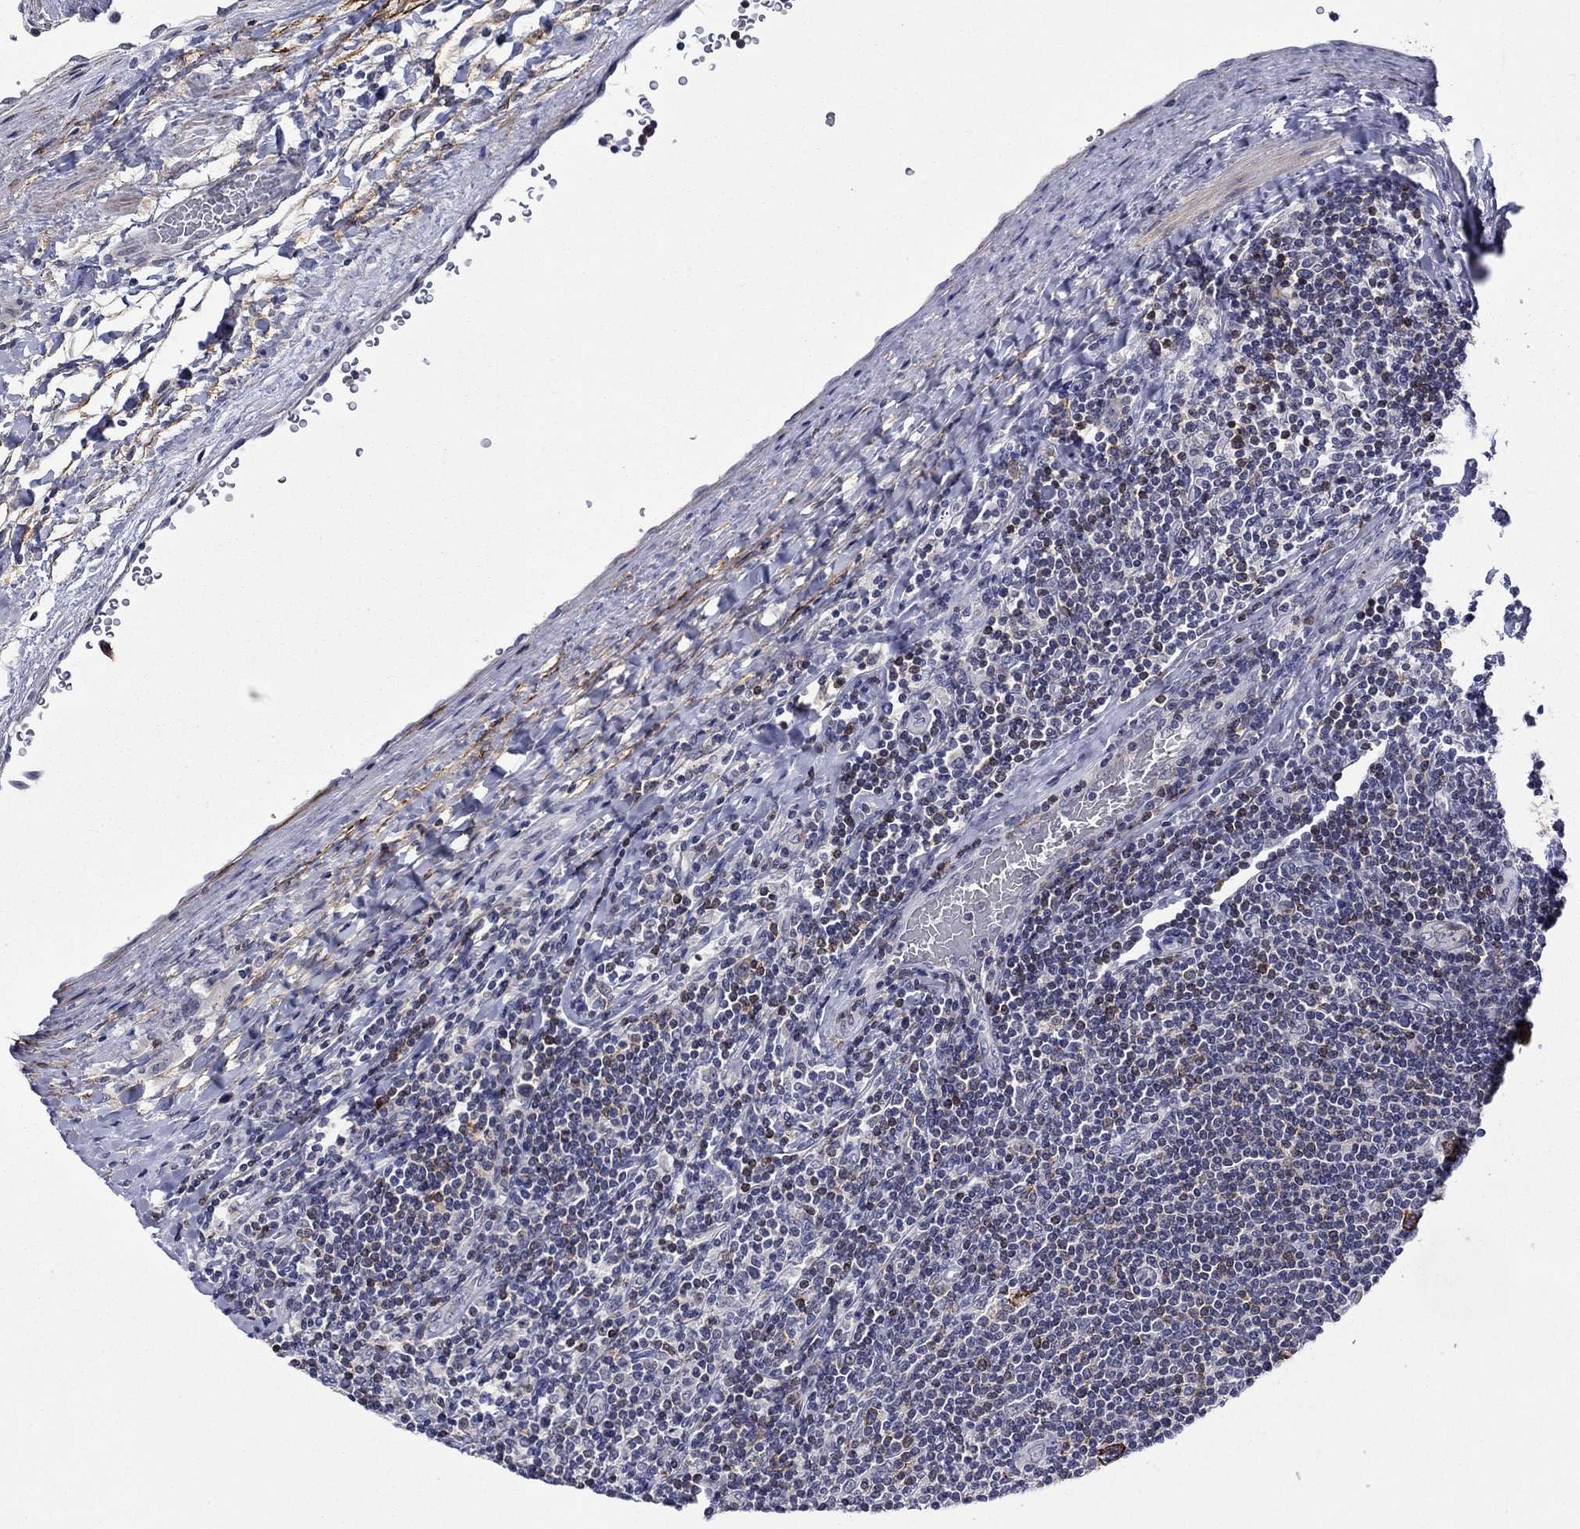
{"staining": {"intensity": "strong", "quantity": ">75%", "location": "cytoplasmic/membranous"}, "tissue": "lymphoma", "cell_type": "Tumor cells", "image_type": "cancer", "snomed": [{"axis": "morphology", "description": "Hodgkin's disease, NOS"}, {"axis": "topography", "description": "Lymph node"}], "caption": "Strong cytoplasmic/membranous protein positivity is seen in approximately >75% of tumor cells in lymphoma.", "gene": "LMO7", "patient": {"sex": "male", "age": 40}}